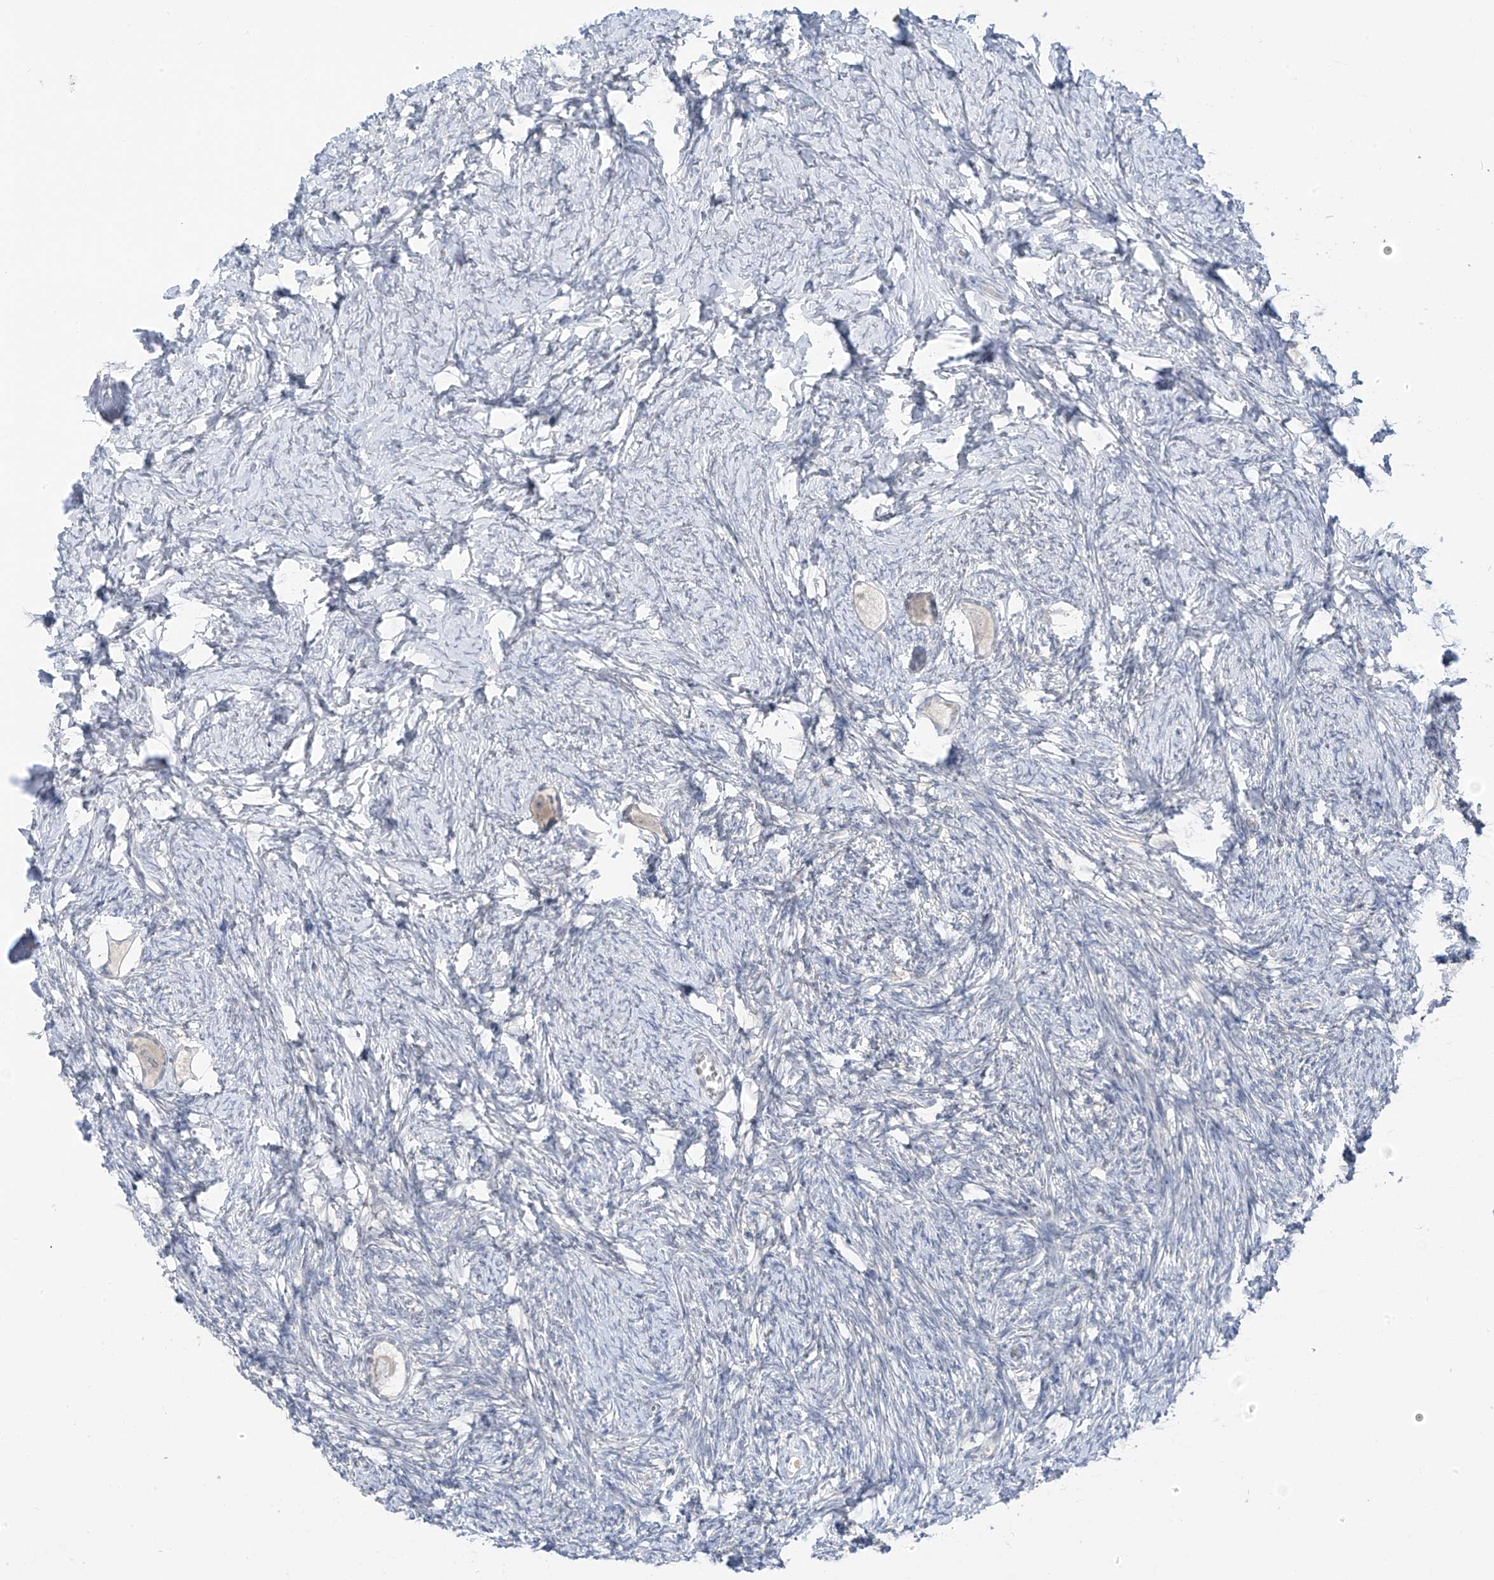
{"staining": {"intensity": "weak", "quantity": "<25%", "location": "cytoplasmic/membranous"}, "tissue": "ovary", "cell_type": "Follicle cells", "image_type": "normal", "snomed": [{"axis": "morphology", "description": "Normal tissue, NOS"}, {"axis": "topography", "description": "Ovary"}], "caption": "Human ovary stained for a protein using immunohistochemistry shows no staining in follicle cells.", "gene": "C2orf42", "patient": {"sex": "female", "age": 27}}